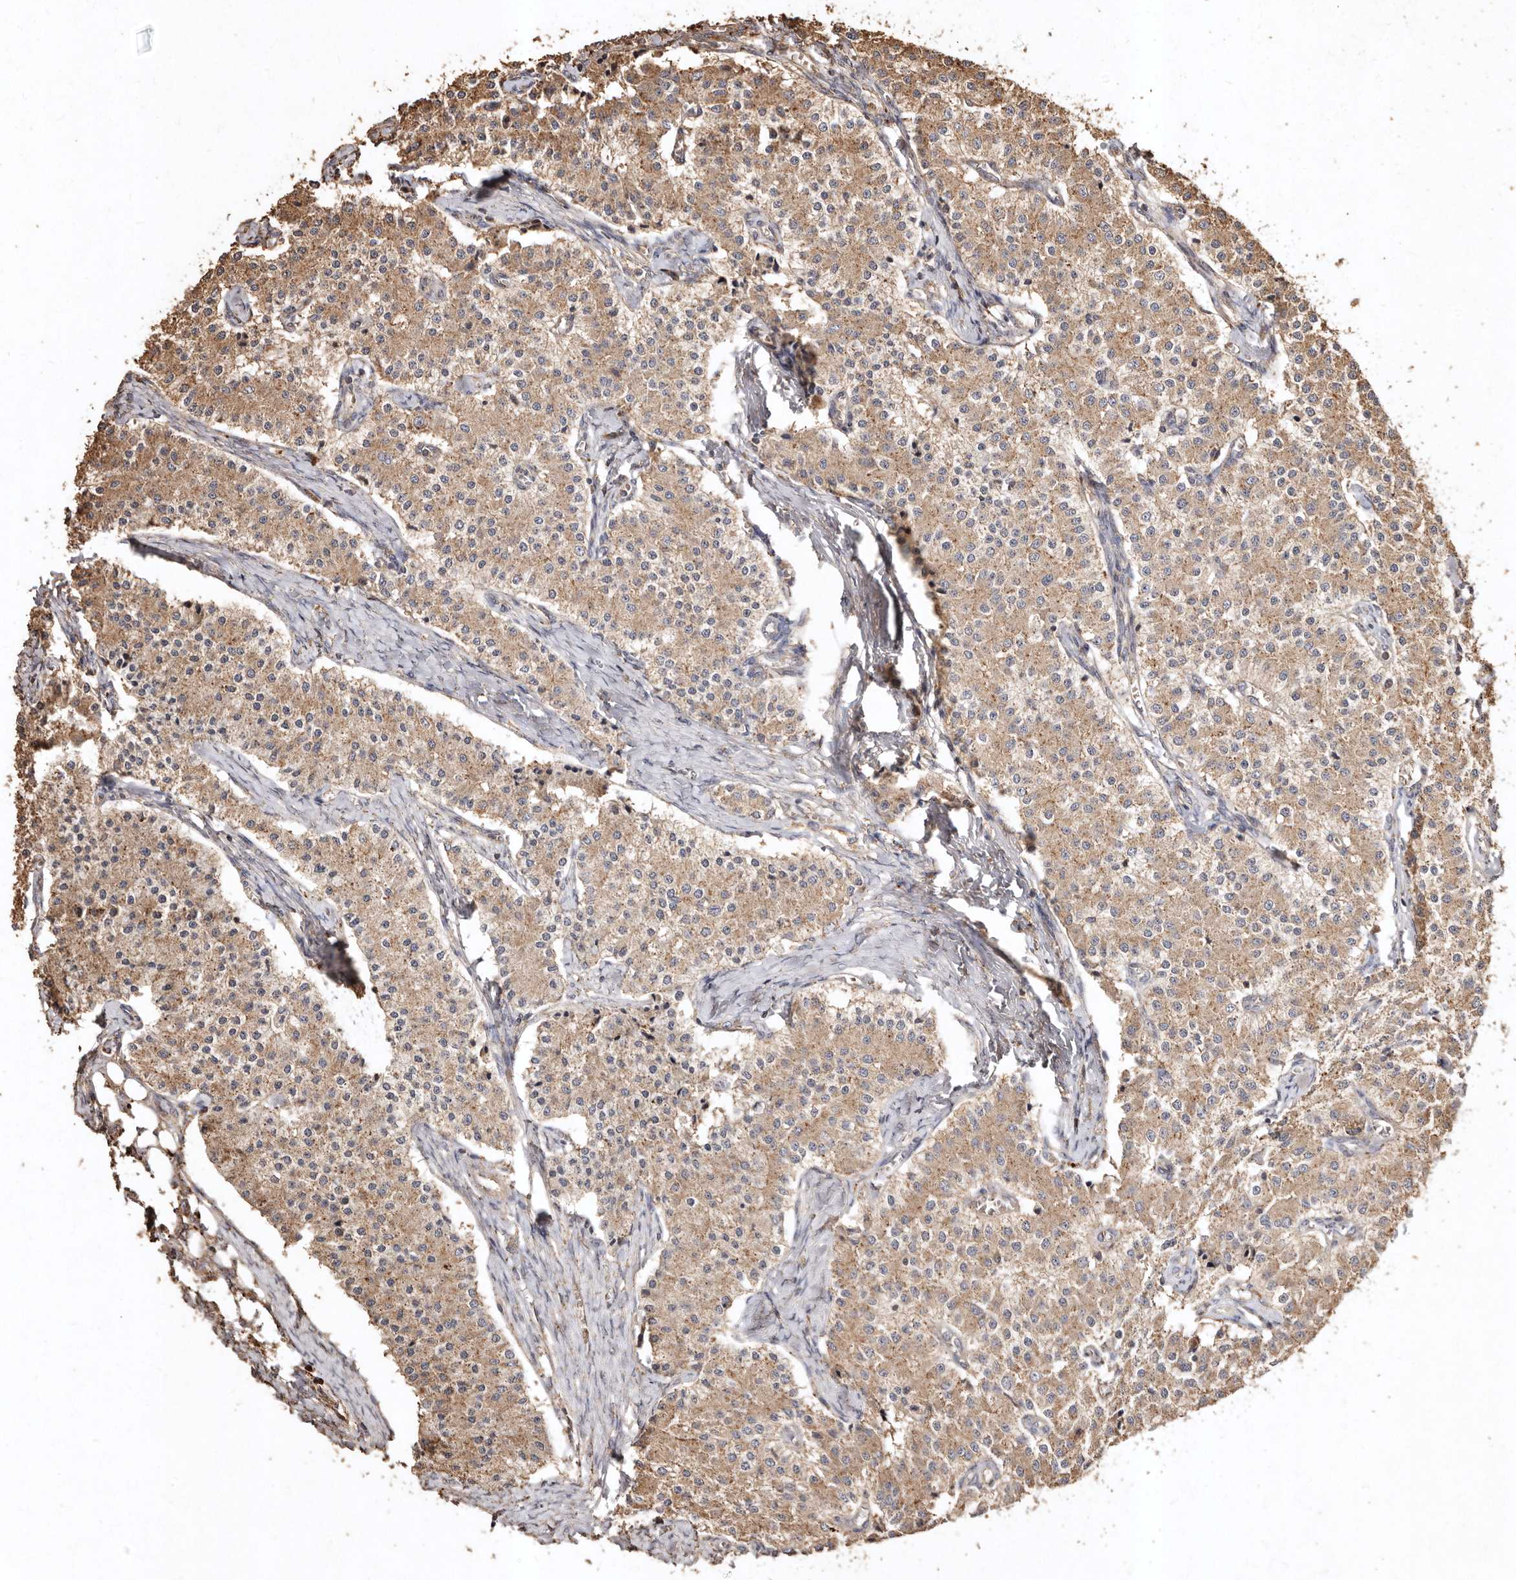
{"staining": {"intensity": "moderate", "quantity": ">75%", "location": "cytoplasmic/membranous"}, "tissue": "carcinoid", "cell_type": "Tumor cells", "image_type": "cancer", "snomed": [{"axis": "morphology", "description": "Carcinoid, malignant, NOS"}, {"axis": "topography", "description": "Colon"}], "caption": "Immunohistochemical staining of carcinoid (malignant) exhibits moderate cytoplasmic/membranous protein expression in about >75% of tumor cells.", "gene": "FARS2", "patient": {"sex": "female", "age": 52}}